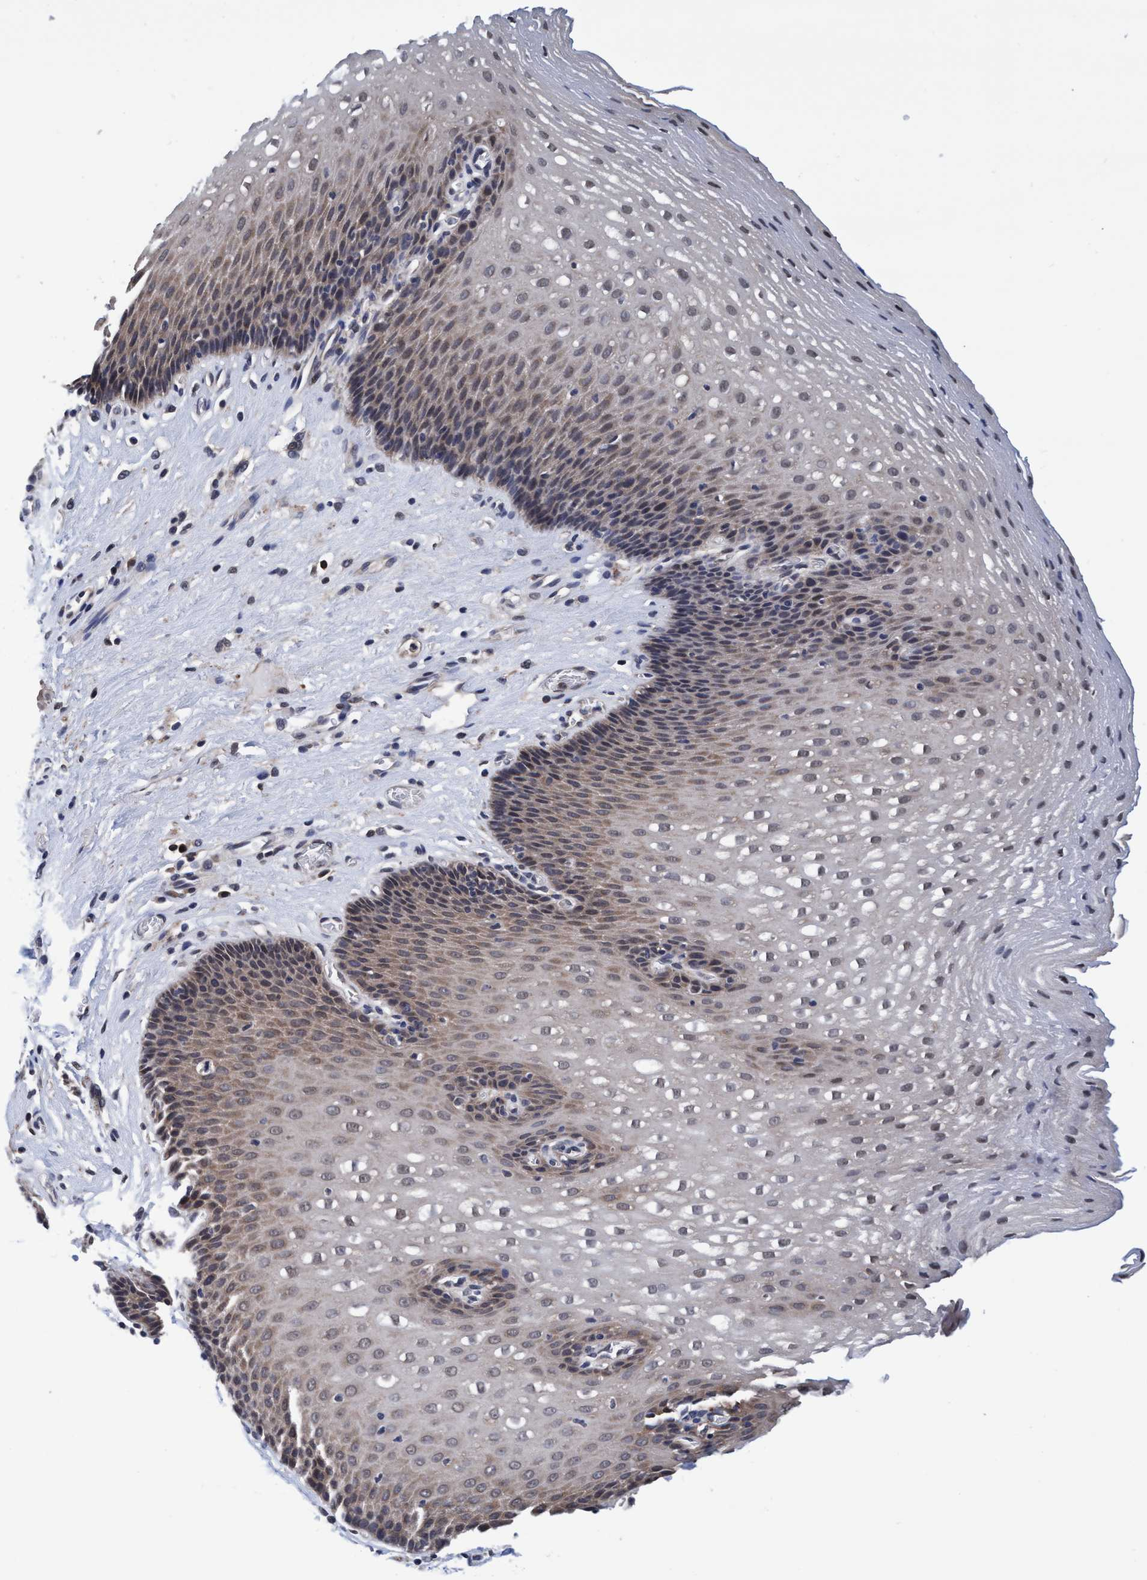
{"staining": {"intensity": "weak", "quantity": ">75%", "location": "cytoplasmic/membranous,nuclear"}, "tissue": "esophagus", "cell_type": "Squamous epithelial cells", "image_type": "normal", "snomed": [{"axis": "morphology", "description": "Normal tissue, NOS"}, {"axis": "topography", "description": "Esophagus"}], "caption": "An IHC micrograph of benign tissue is shown. Protein staining in brown labels weak cytoplasmic/membranous,nuclear positivity in esophagus within squamous epithelial cells.", "gene": "PSMD12", "patient": {"sex": "male", "age": 48}}